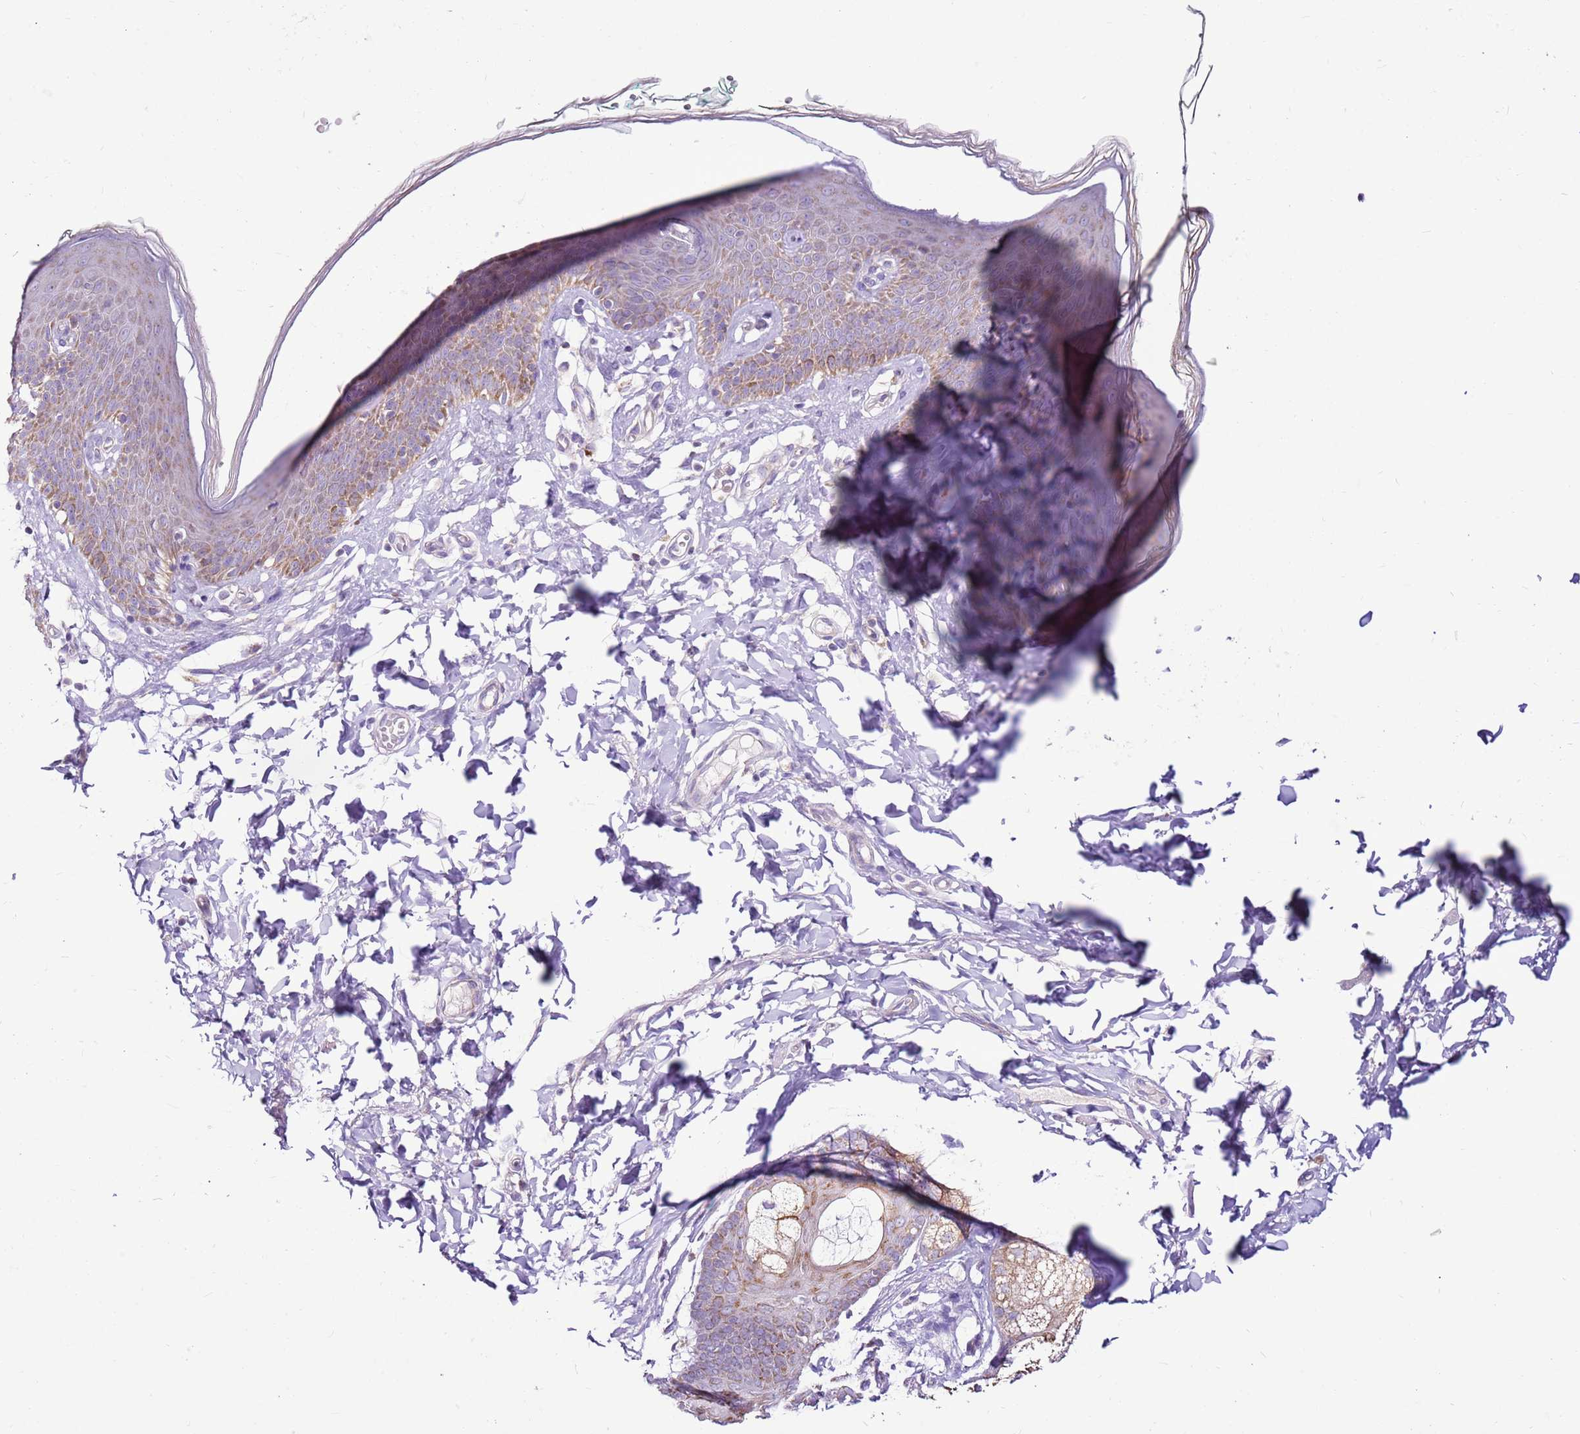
{"staining": {"intensity": "moderate", "quantity": "<25%", "location": "cytoplasmic/membranous"}, "tissue": "skin", "cell_type": "Epidermal cells", "image_type": "normal", "snomed": [{"axis": "morphology", "description": "Normal tissue, NOS"}, {"axis": "topography", "description": "Vulva"}], "caption": "High-power microscopy captured an immunohistochemistry (IHC) photomicrograph of normal skin, revealing moderate cytoplasmic/membranous expression in about <25% of epidermal cells.", "gene": "MRPL36", "patient": {"sex": "female", "age": 66}}